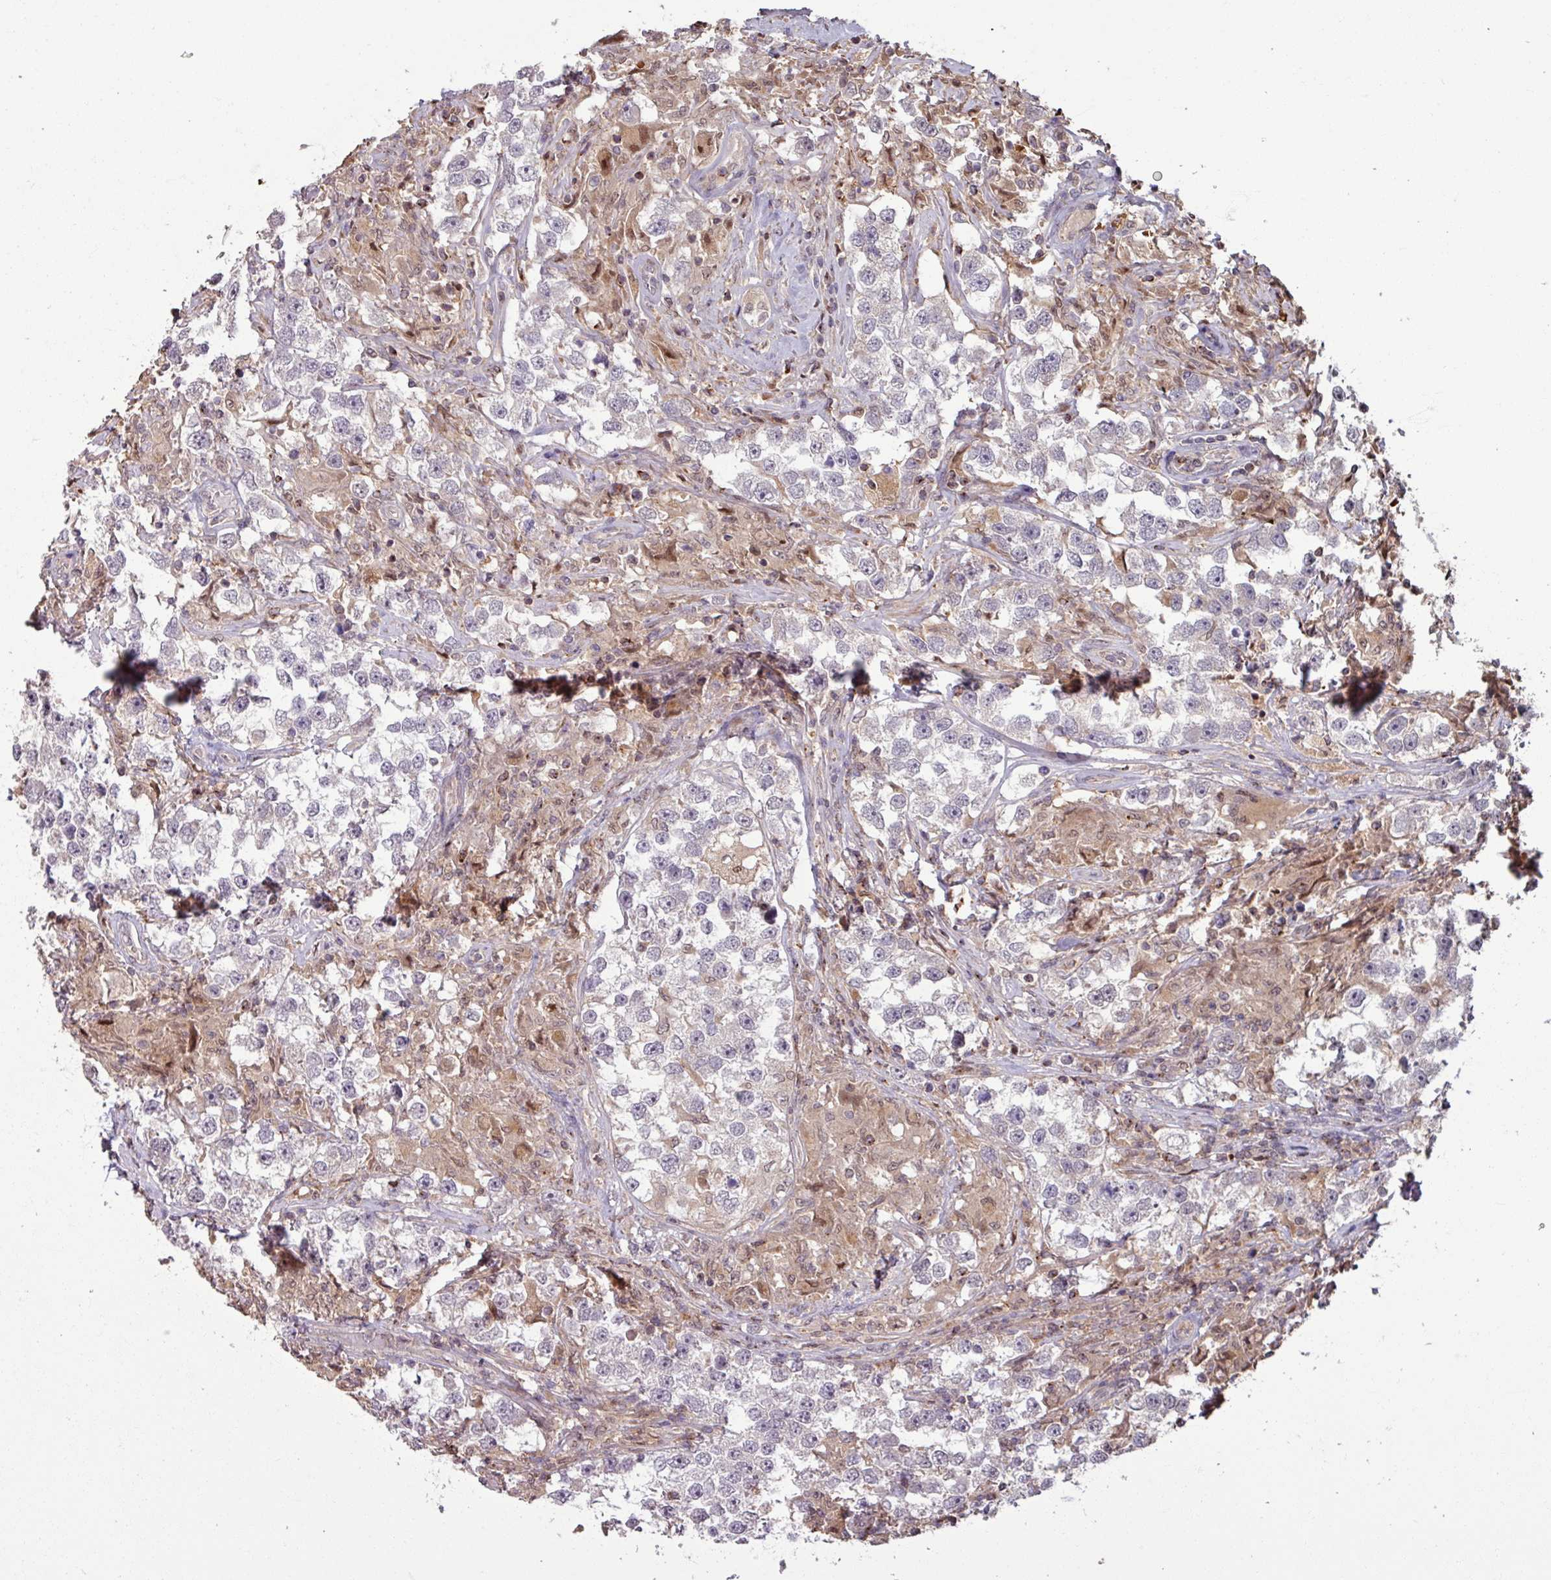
{"staining": {"intensity": "negative", "quantity": "none", "location": "none"}, "tissue": "testis cancer", "cell_type": "Tumor cells", "image_type": "cancer", "snomed": [{"axis": "morphology", "description": "Seminoma, NOS"}, {"axis": "topography", "description": "Testis"}], "caption": "Immunohistochemistry micrograph of neoplastic tissue: human seminoma (testis) stained with DAB reveals no significant protein staining in tumor cells.", "gene": "OR6B1", "patient": {"sex": "male", "age": 46}}